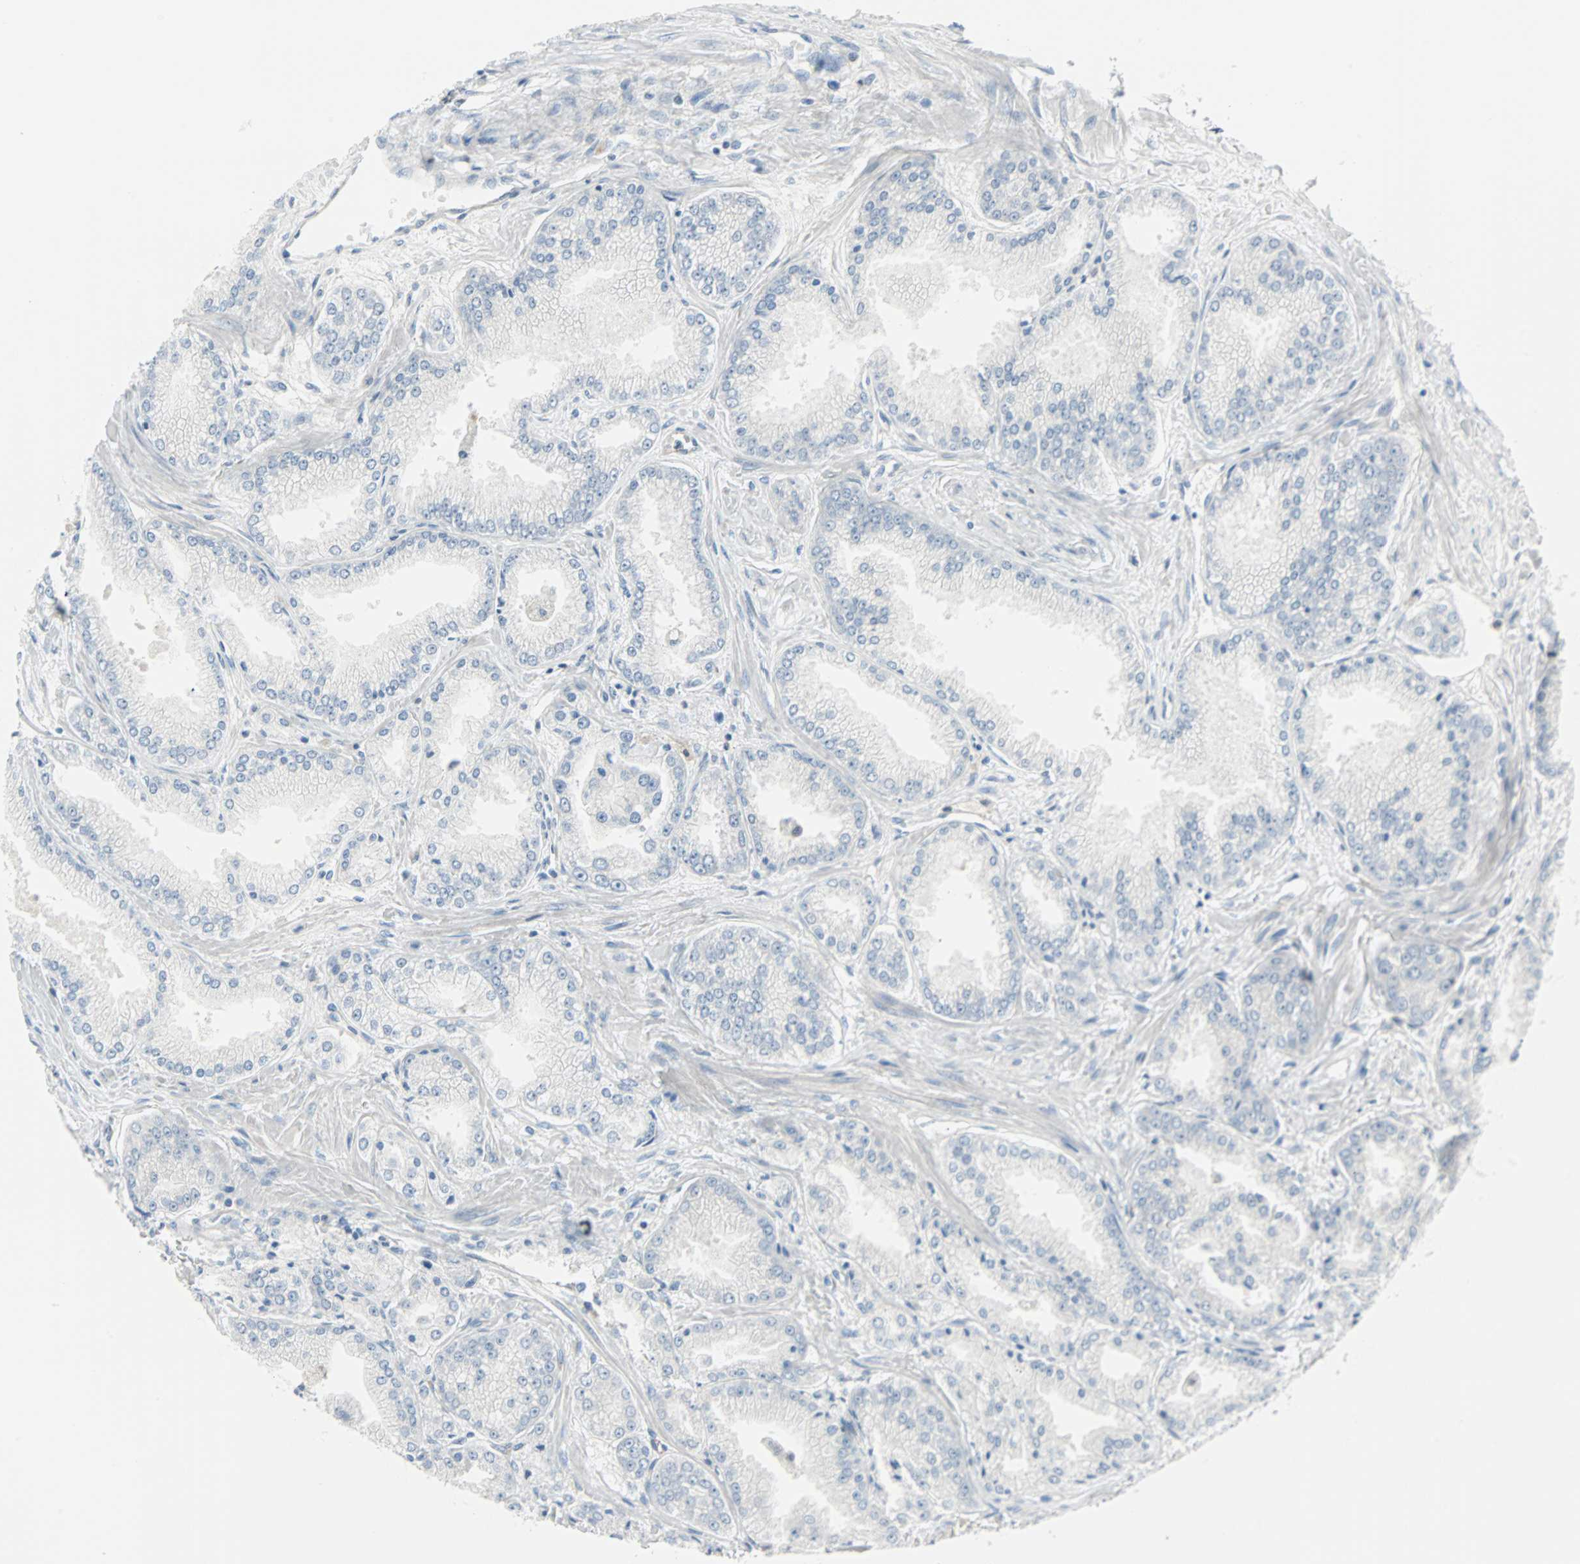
{"staining": {"intensity": "negative", "quantity": "none", "location": "none"}, "tissue": "prostate cancer", "cell_type": "Tumor cells", "image_type": "cancer", "snomed": [{"axis": "morphology", "description": "Adenocarcinoma, High grade"}, {"axis": "topography", "description": "Prostate"}], "caption": "This is an immunohistochemistry (IHC) micrograph of human adenocarcinoma (high-grade) (prostate). There is no positivity in tumor cells.", "gene": "CASP3", "patient": {"sex": "male", "age": 61}}